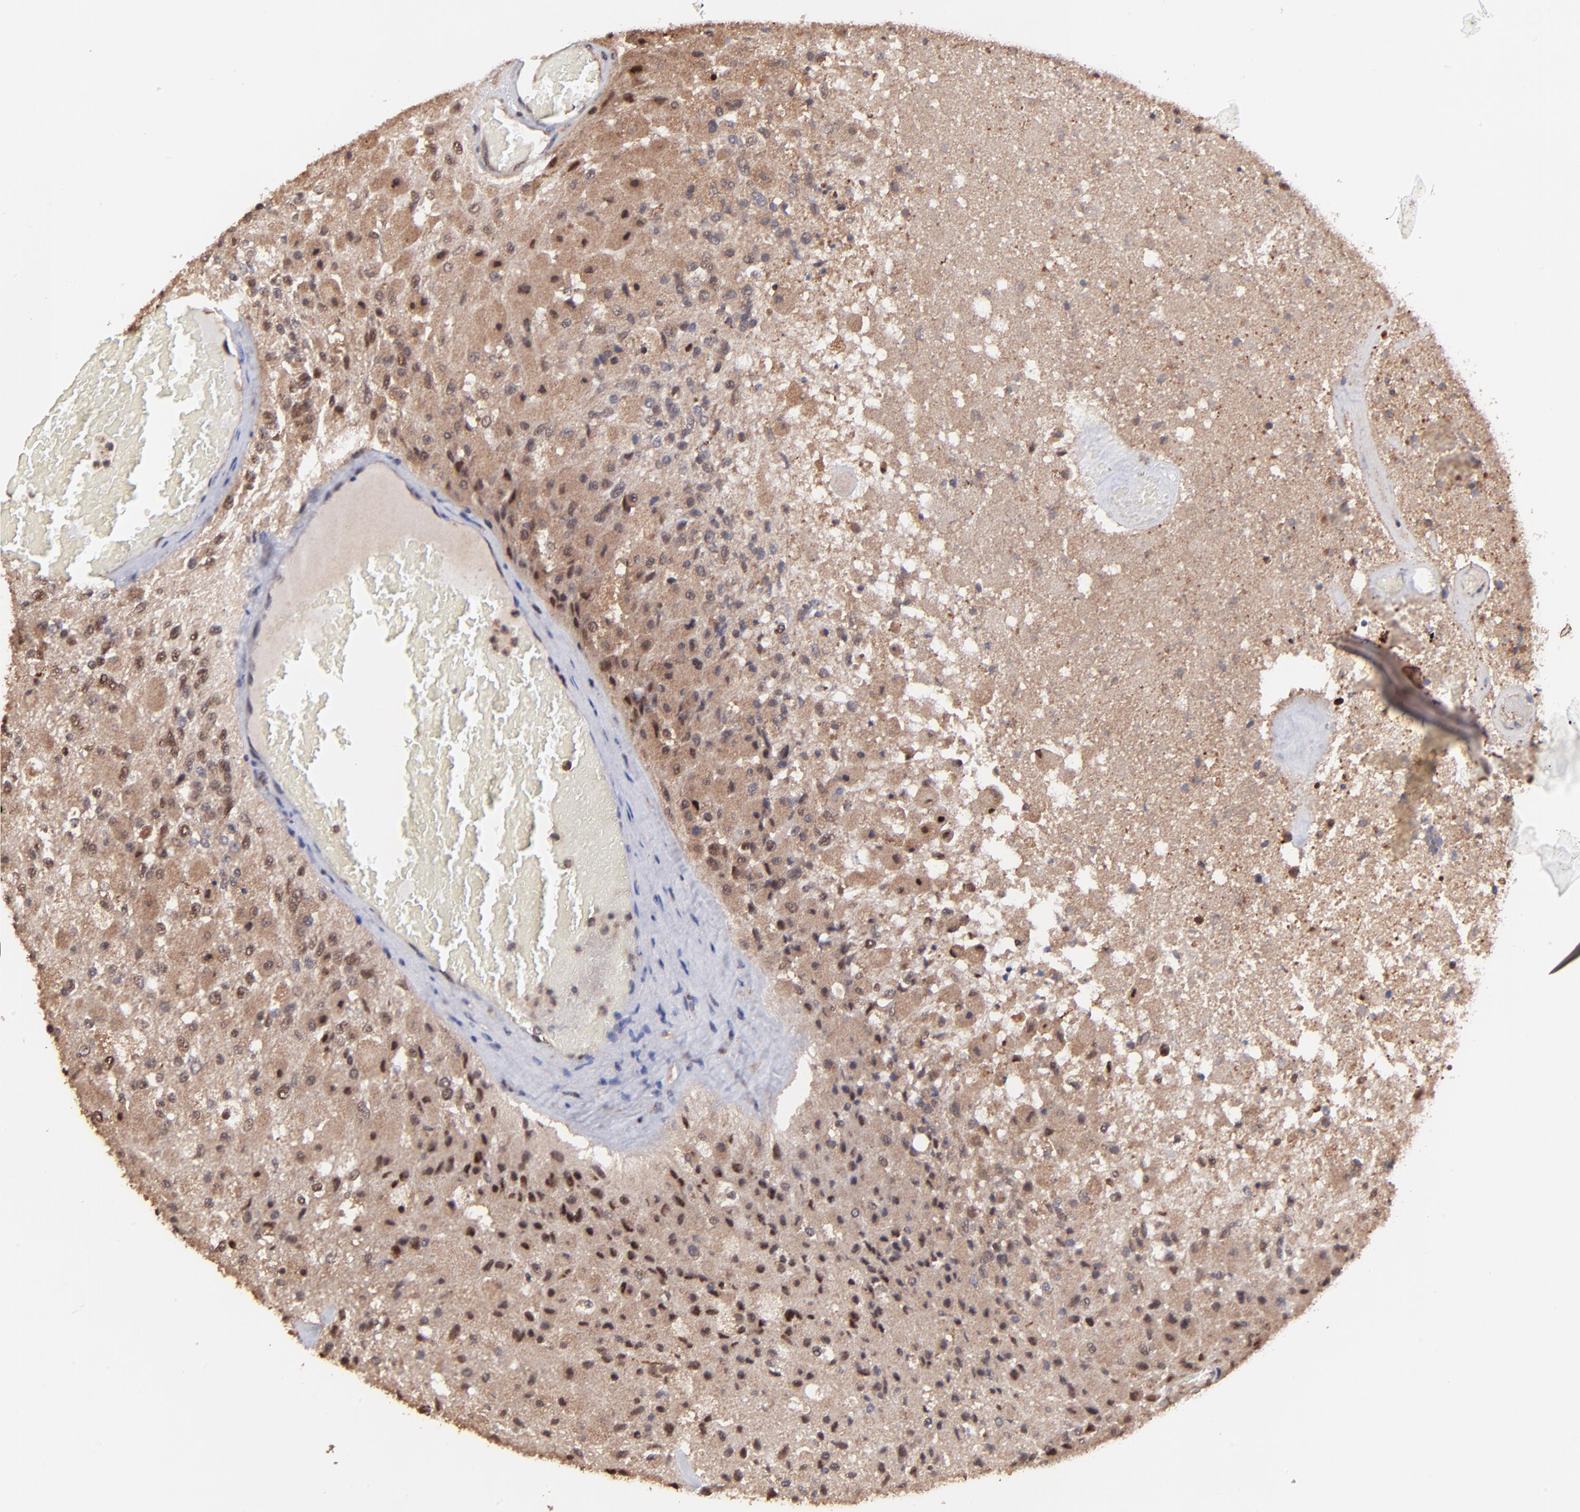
{"staining": {"intensity": "moderate", "quantity": ">75%", "location": "cytoplasmic/membranous,nuclear"}, "tissue": "glioma", "cell_type": "Tumor cells", "image_type": "cancer", "snomed": [{"axis": "morphology", "description": "Normal tissue, NOS"}, {"axis": "morphology", "description": "Glioma, malignant, High grade"}, {"axis": "topography", "description": "Cerebral cortex"}], "caption": "Immunohistochemistry (IHC) (DAB) staining of malignant high-grade glioma demonstrates moderate cytoplasmic/membranous and nuclear protein staining in approximately >75% of tumor cells.", "gene": "PSMA6", "patient": {"sex": "male", "age": 77}}